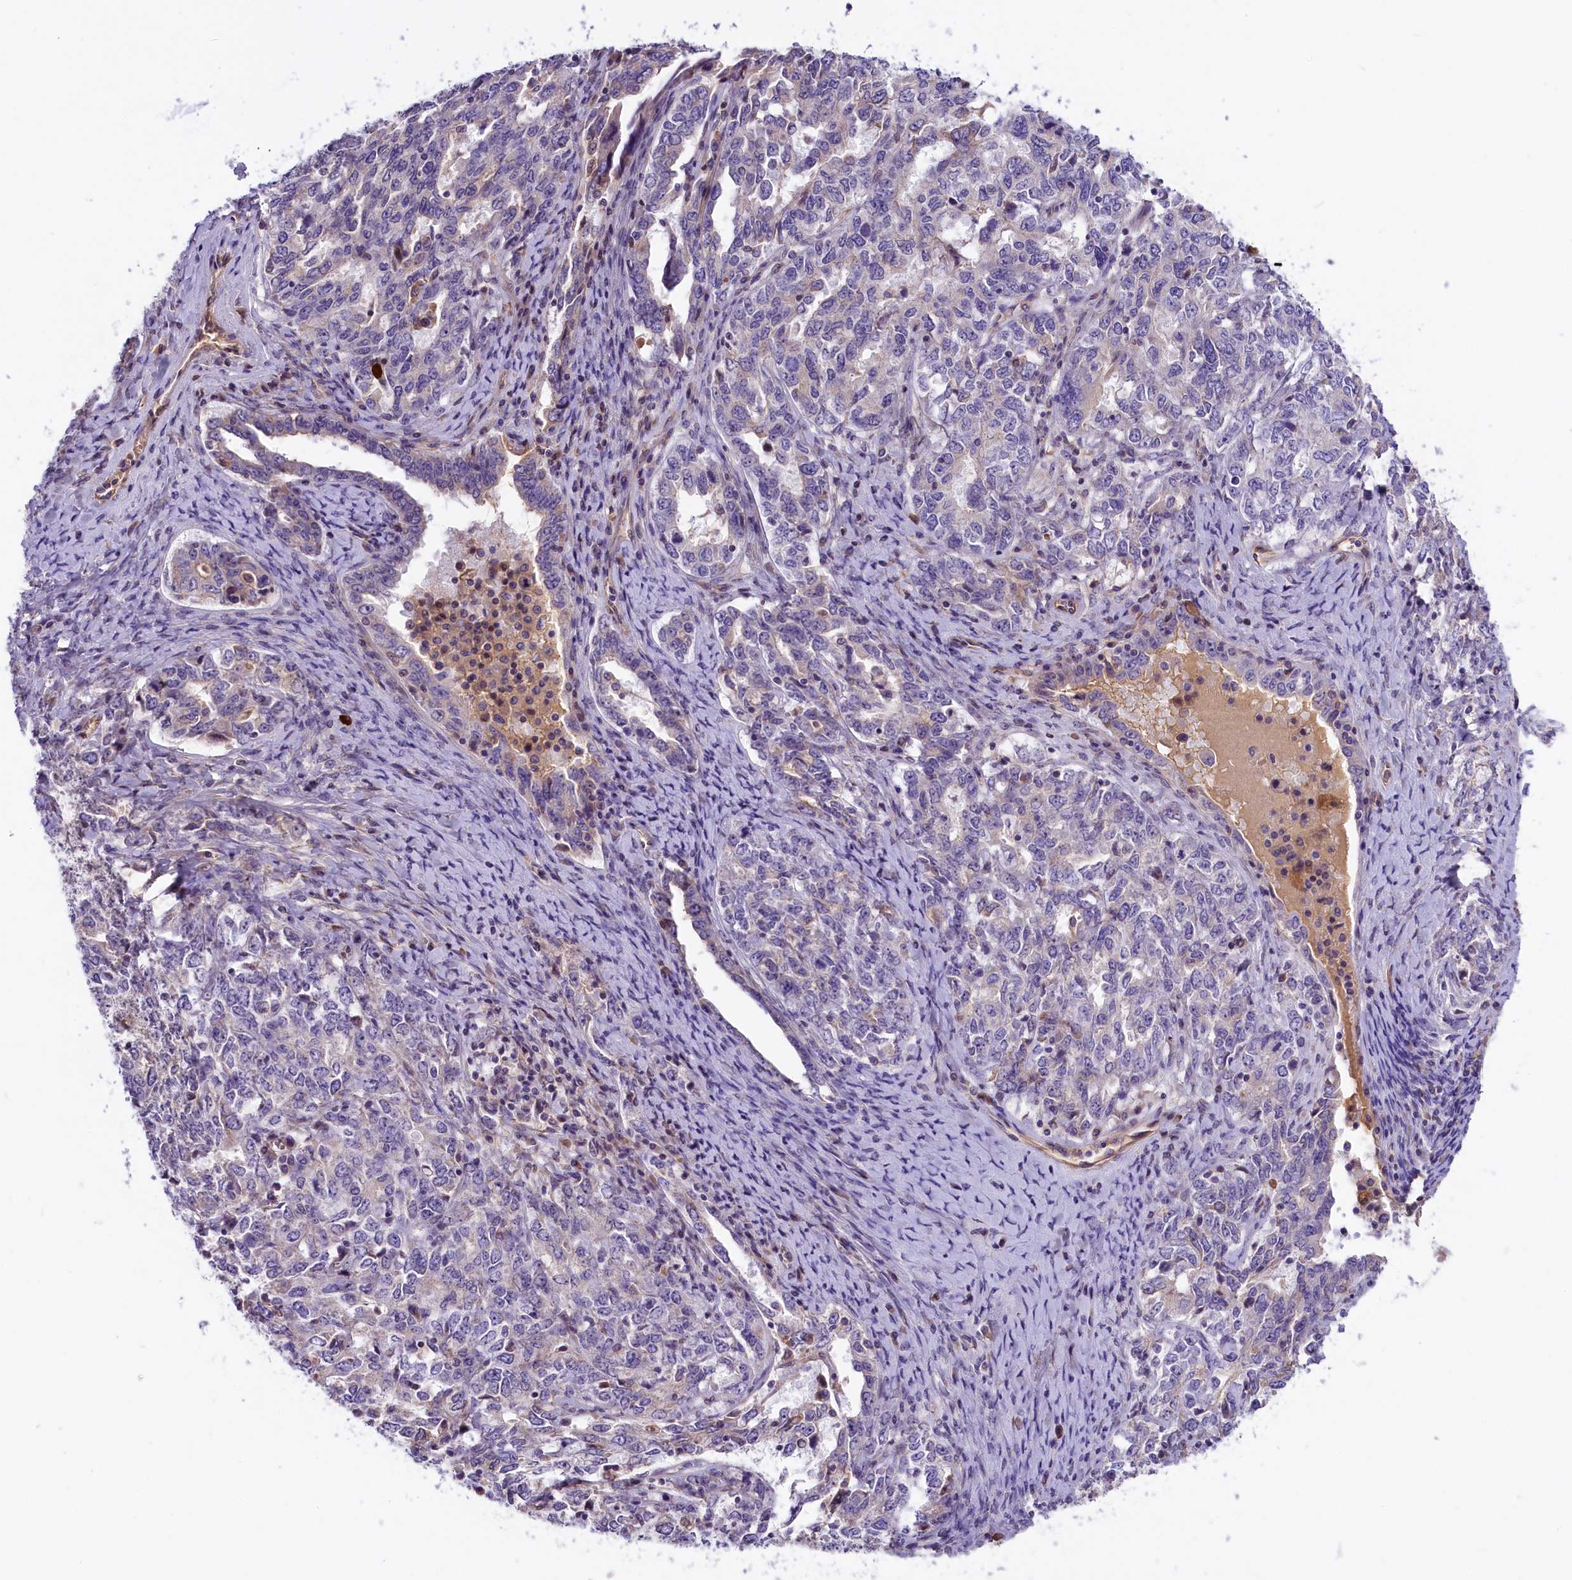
{"staining": {"intensity": "negative", "quantity": "none", "location": "none"}, "tissue": "ovarian cancer", "cell_type": "Tumor cells", "image_type": "cancer", "snomed": [{"axis": "morphology", "description": "Carcinoma, endometroid"}, {"axis": "topography", "description": "Ovary"}], "caption": "Immunohistochemistry micrograph of neoplastic tissue: human endometroid carcinoma (ovarian) stained with DAB demonstrates no significant protein positivity in tumor cells. Nuclei are stained in blue.", "gene": "CCDC32", "patient": {"sex": "female", "age": 62}}